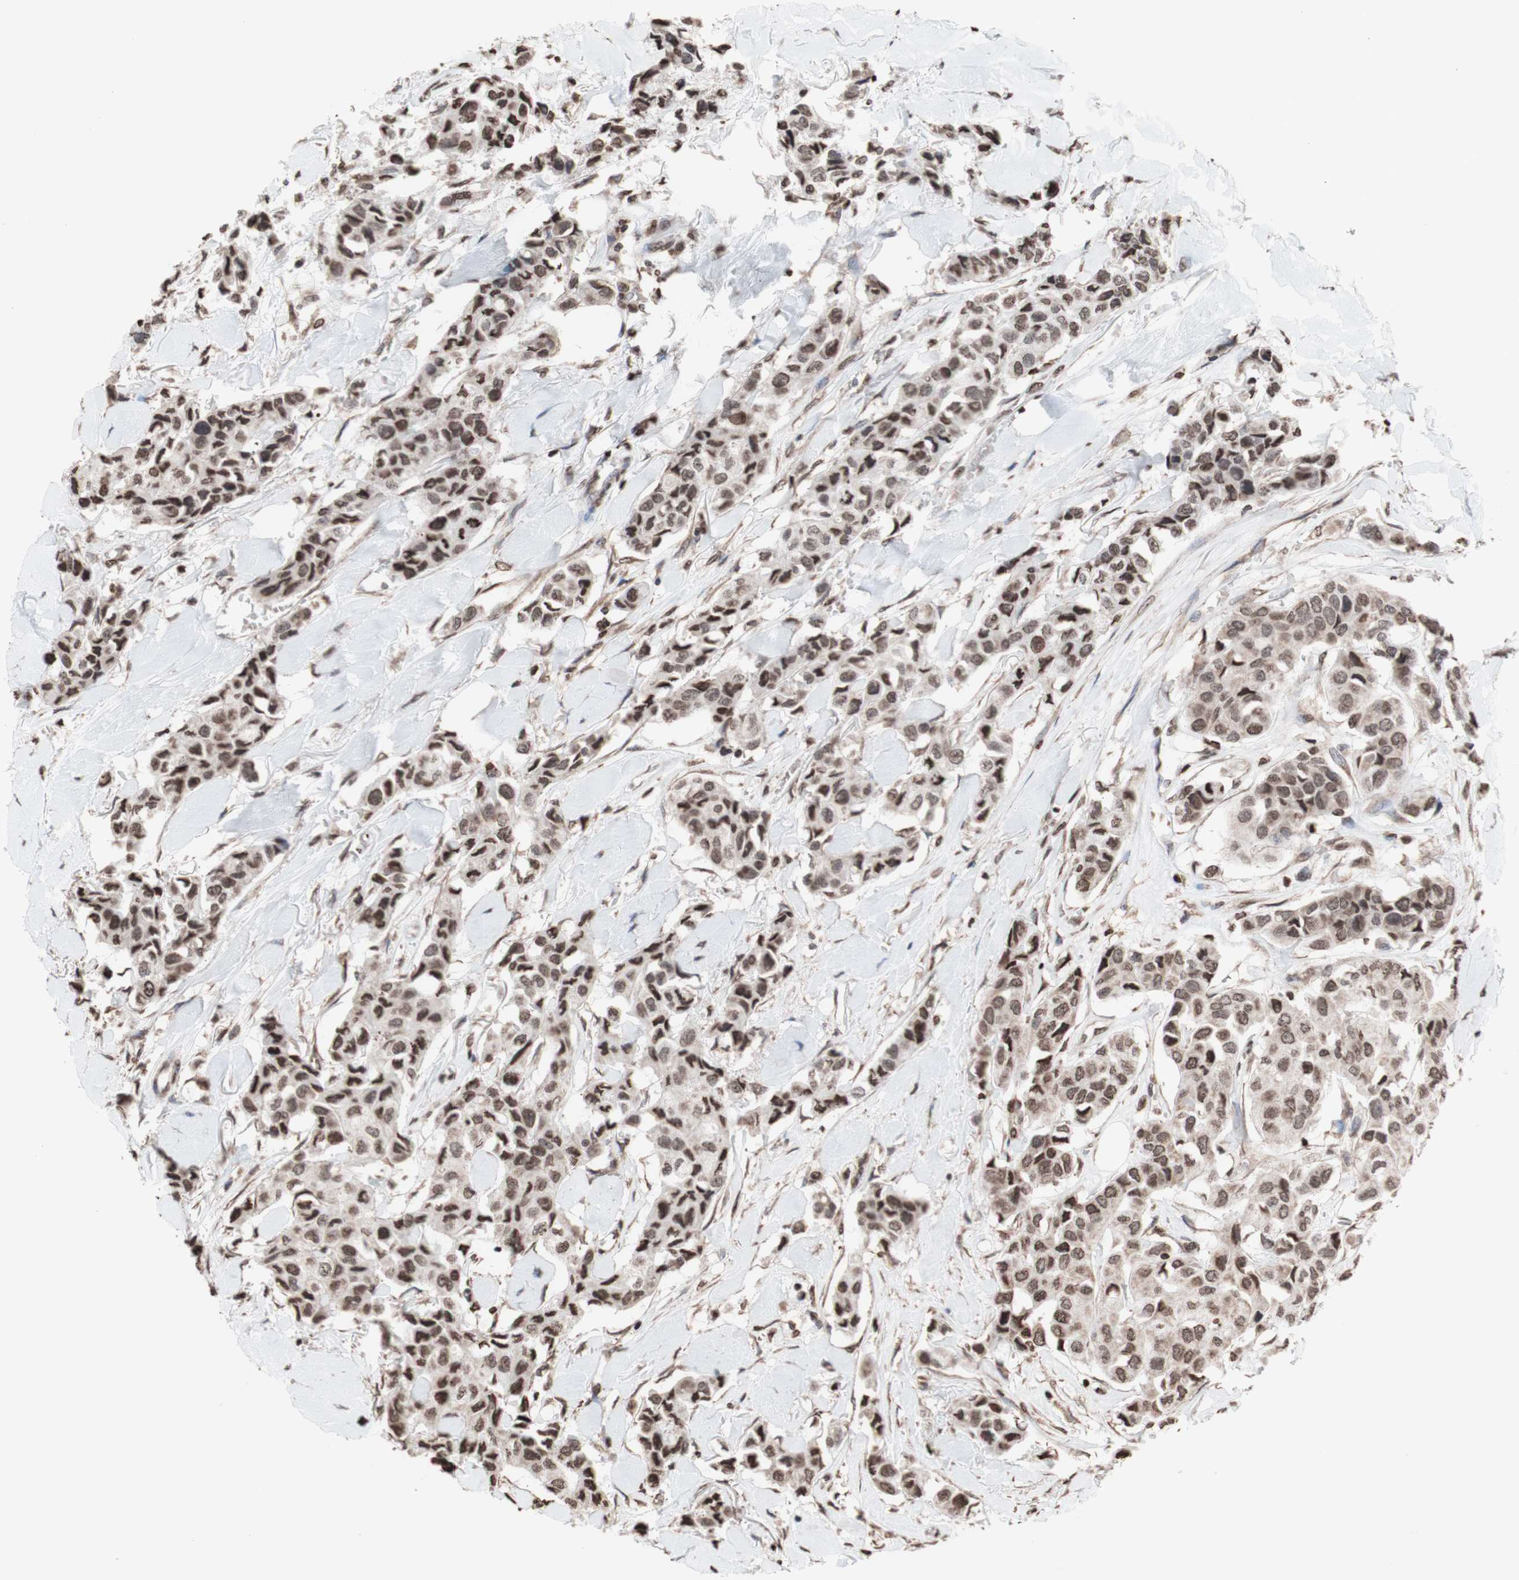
{"staining": {"intensity": "moderate", "quantity": ">75%", "location": "nuclear"}, "tissue": "breast cancer", "cell_type": "Tumor cells", "image_type": "cancer", "snomed": [{"axis": "morphology", "description": "Duct carcinoma"}, {"axis": "topography", "description": "Breast"}], "caption": "An IHC photomicrograph of neoplastic tissue is shown. Protein staining in brown shows moderate nuclear positivity in breast cancer (infiltrating ductal carcinoma) within tumor cells. (Stains: DAB in brown, nuclei in blue, Microscopy: brightfield microscopy at high magnification).", "gene": "SNAI2", "patient": {"sex": "female", "age": 80}}